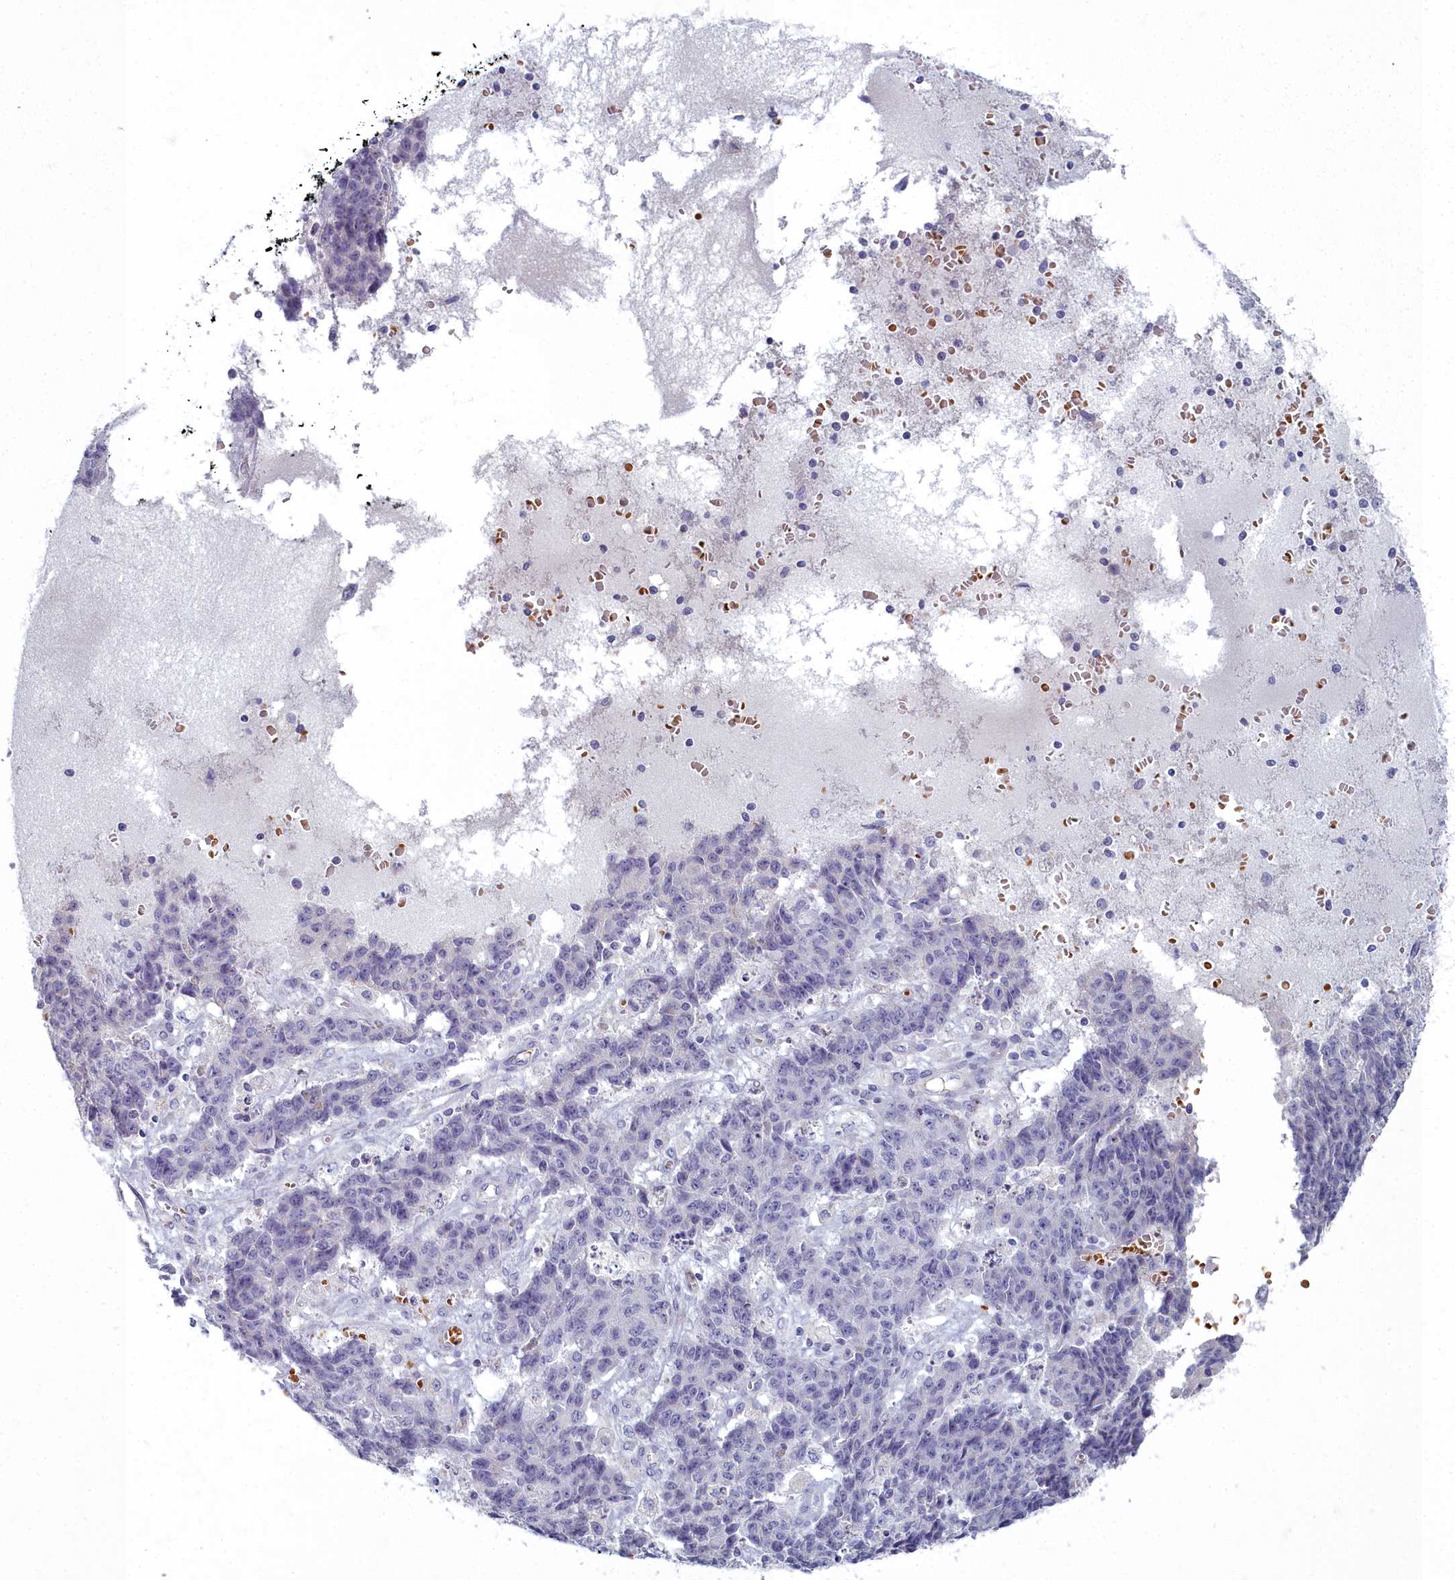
{"staining": {"intensity": "negative", "quantity": "none", "location": "none"}, "tissue": "ovarian cancer", "cell_type": "Tumor cells", "image_type": "cancer", "snomed": [{"axis": "morphology", "description": "Carcinoma, endometroid"}, {"axis": "topography", "description": "Ovary"}], "caption": "High power microscopy image of an IHC micrograph of ovarian cancer (endometroid carcinoma), revealing no significant staining in tumor cells. (Brightfield microscopy of DAB (3,3'-diaminobenzidine) immunohistochemistry at high magnification).", "gene": "ARL15", "patient": {"sex": "female", "age": 42}}